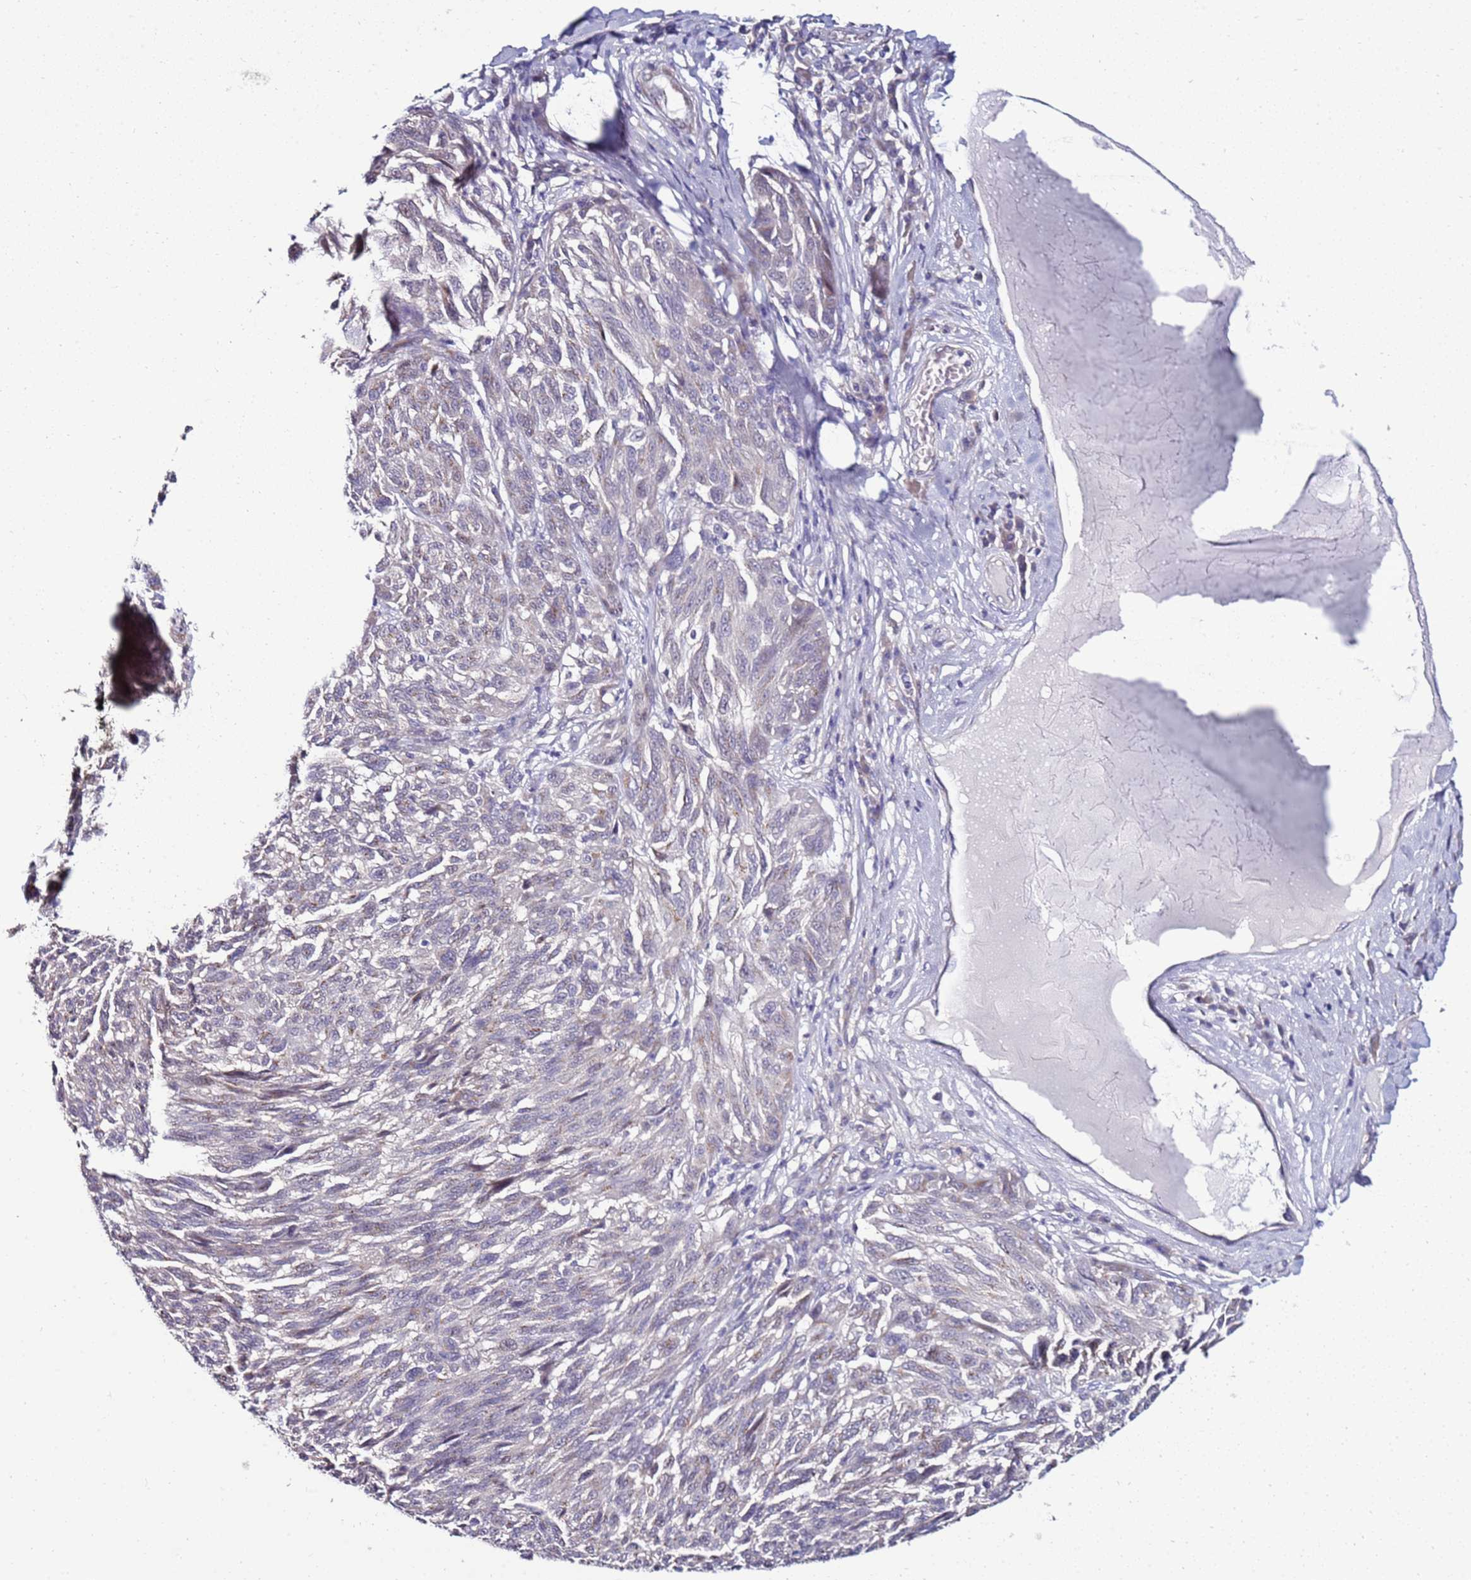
{"staining": {"intensity": "negative", "quantity": "none", "location": "none"}, "tissue": "melanoma", "cell_type": "Tumor cells", "image_type": "cancer", "snomed": [{"axis": "morphology", "description": "Malignant melanoma, NOS"}, {"axis": "topography", "description": "Skin"}], "caption": "Immunohistochemical staining of human malignant melanoma displays no significant expression in tumor cells.", "gene": "GPN3", "patient": {"sex": "male", "age": 53}}